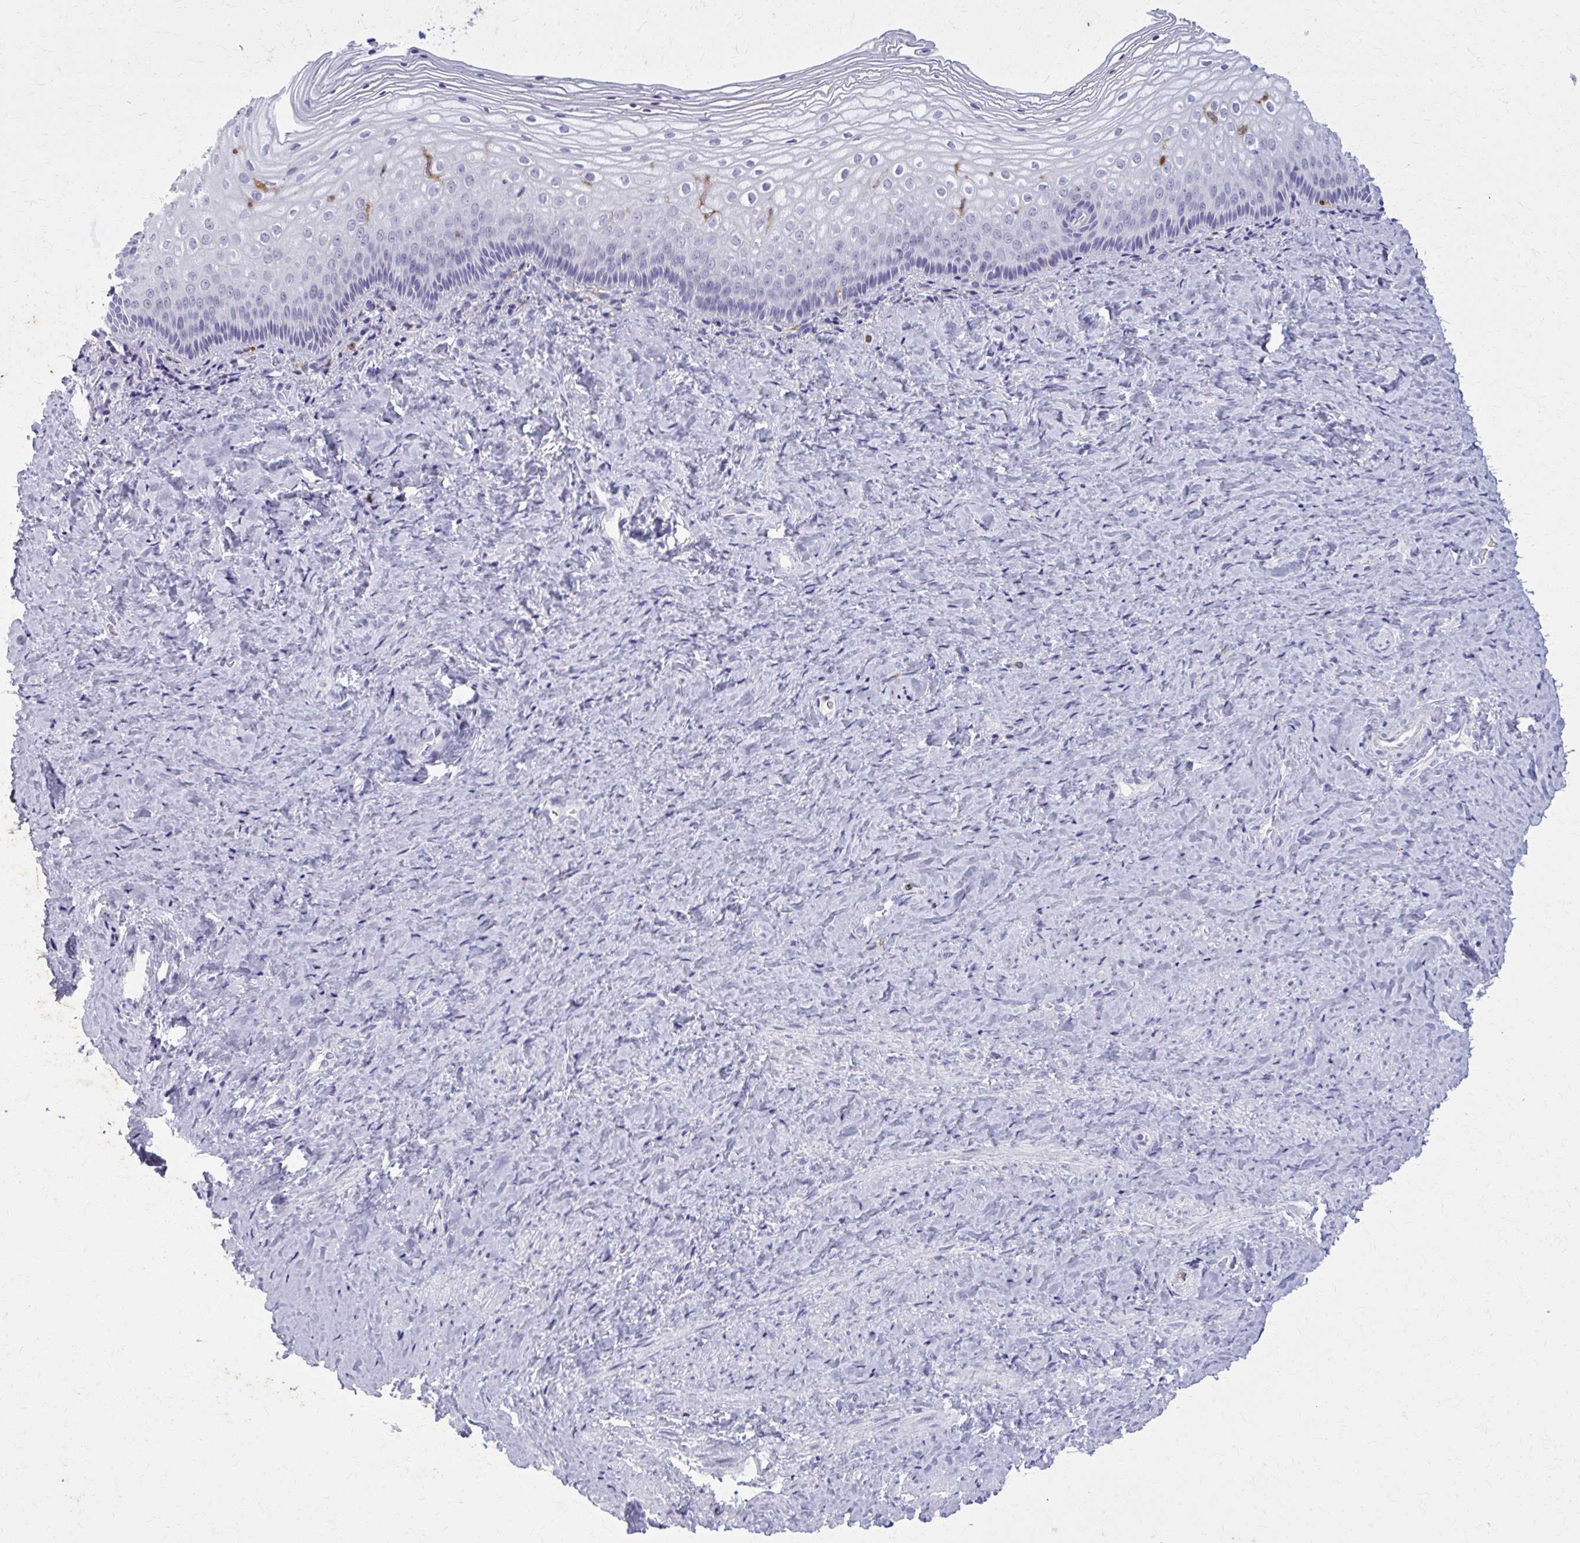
{"staining": {"intensity": "negative", "quantity": "none", "location": "none"}, "tissue": "vagina", "cell_type": "Squamous epithelial cells", "image_type": "normal", "snomed": [{"axis": "morphology", "description": "Normal tissue, NOS"}, {"axis": "topography", "description": "Vagina"}], "caption": "High magnification brightfield microscopy of unremarkable vagina stained with DAB (brown) and counterstained with hematoxylin (blue): squamous epithelial cells show no significant staining. (Immunohistochemistry, brightfield microscopy, high magnification).", "gene": "CARD9", "patient": {"sex": "female", "age": 45}}